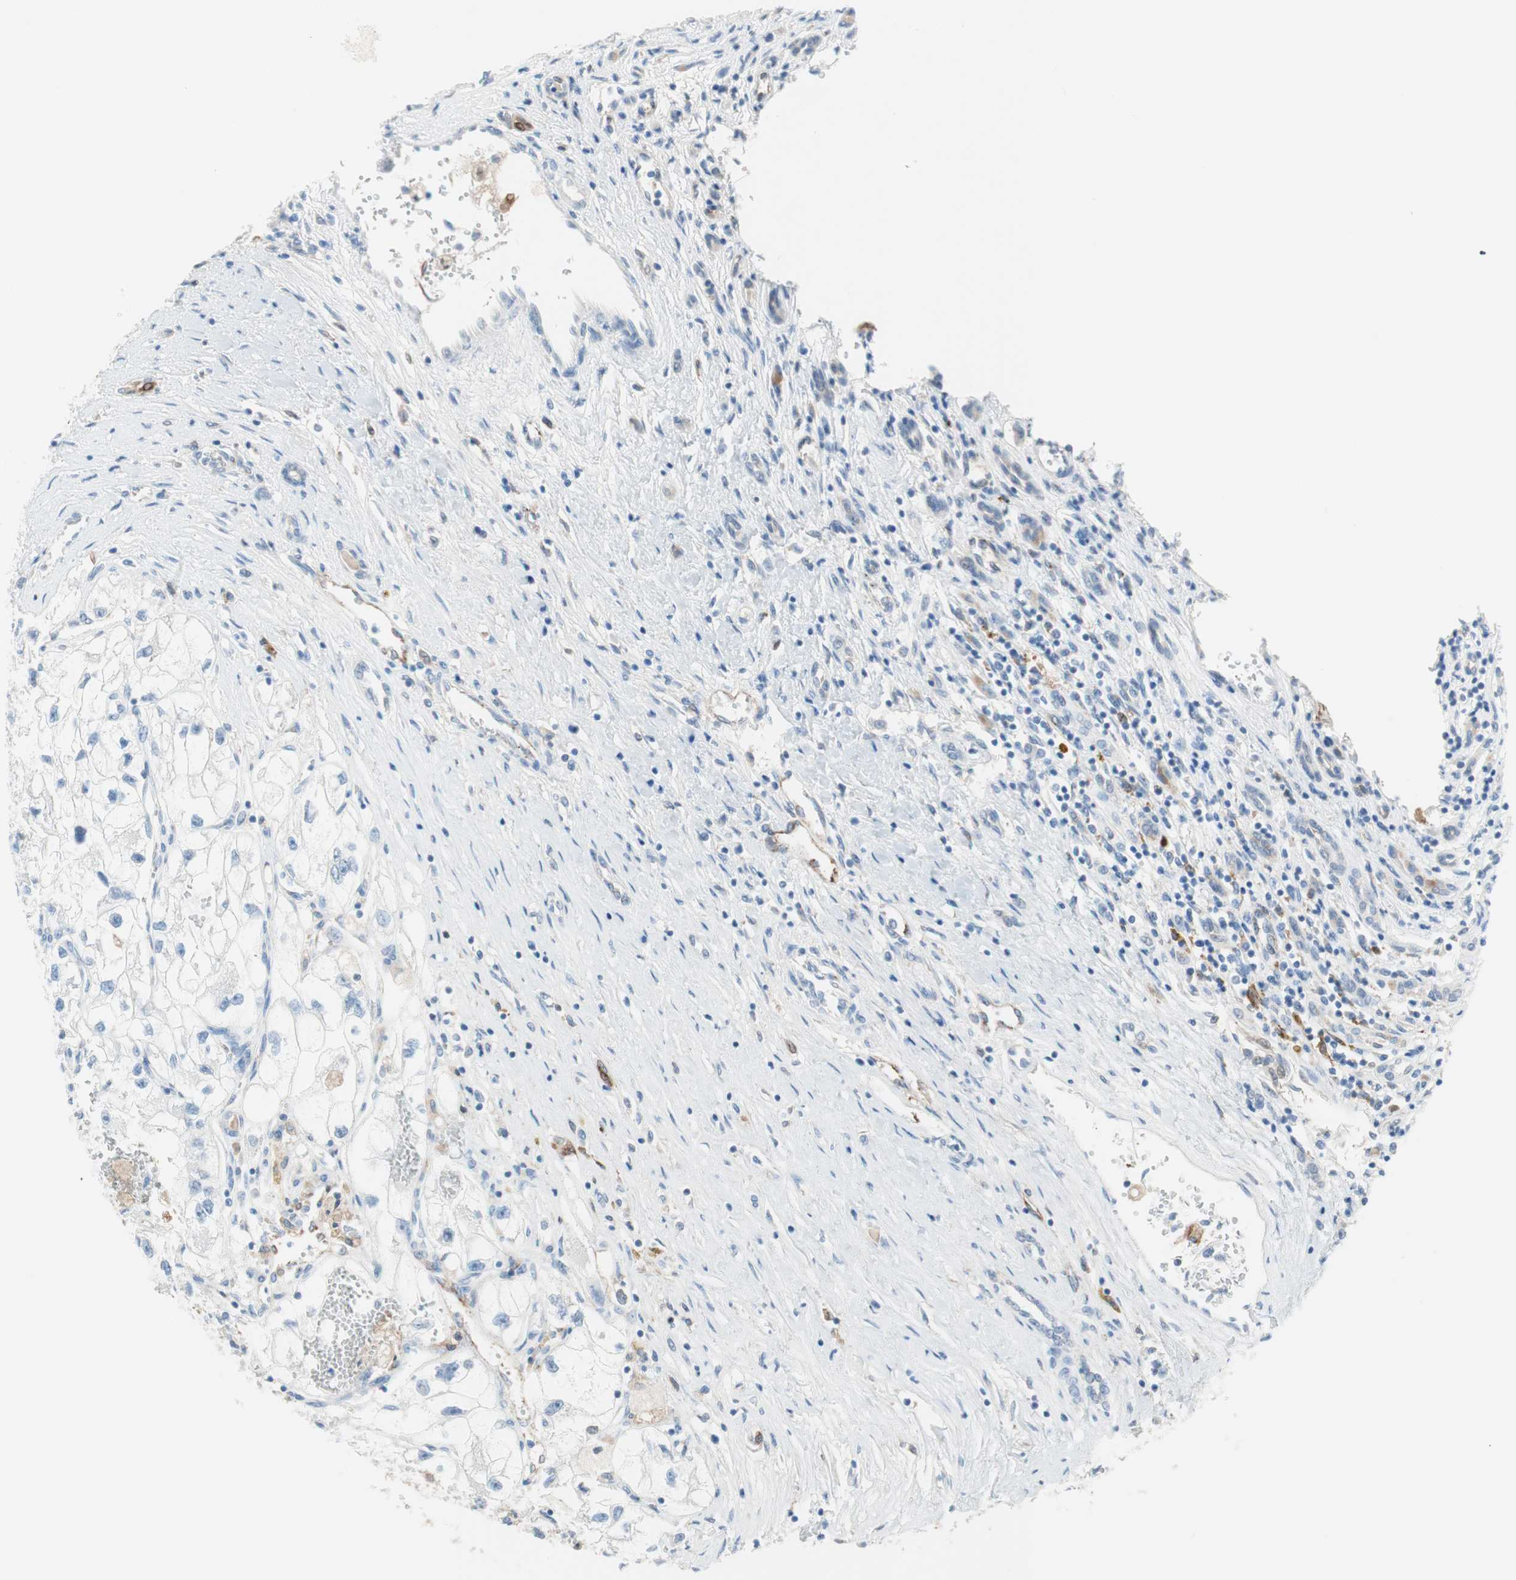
{"staining": {"intensity": "negative", "quantity": "none", "location": "none"}, "tissue": "renal cancer", "cell_type": "Tumor cells", "image_type": "cancer", "snomed": [{"axis": "morphology", "description": "Adenocarcinoma, NOS"}, {"axis": "topography", "description": "Kidney"}], "caption": "The image reveals no staining of tumor cells in adenocarcinoma (renal). (DAB (3,3'-diaminobenzidine) immunohistochemistry (IHC), high magnification).", "gene": "GLUL", "patient": {"sex": "female", "age": 70}}